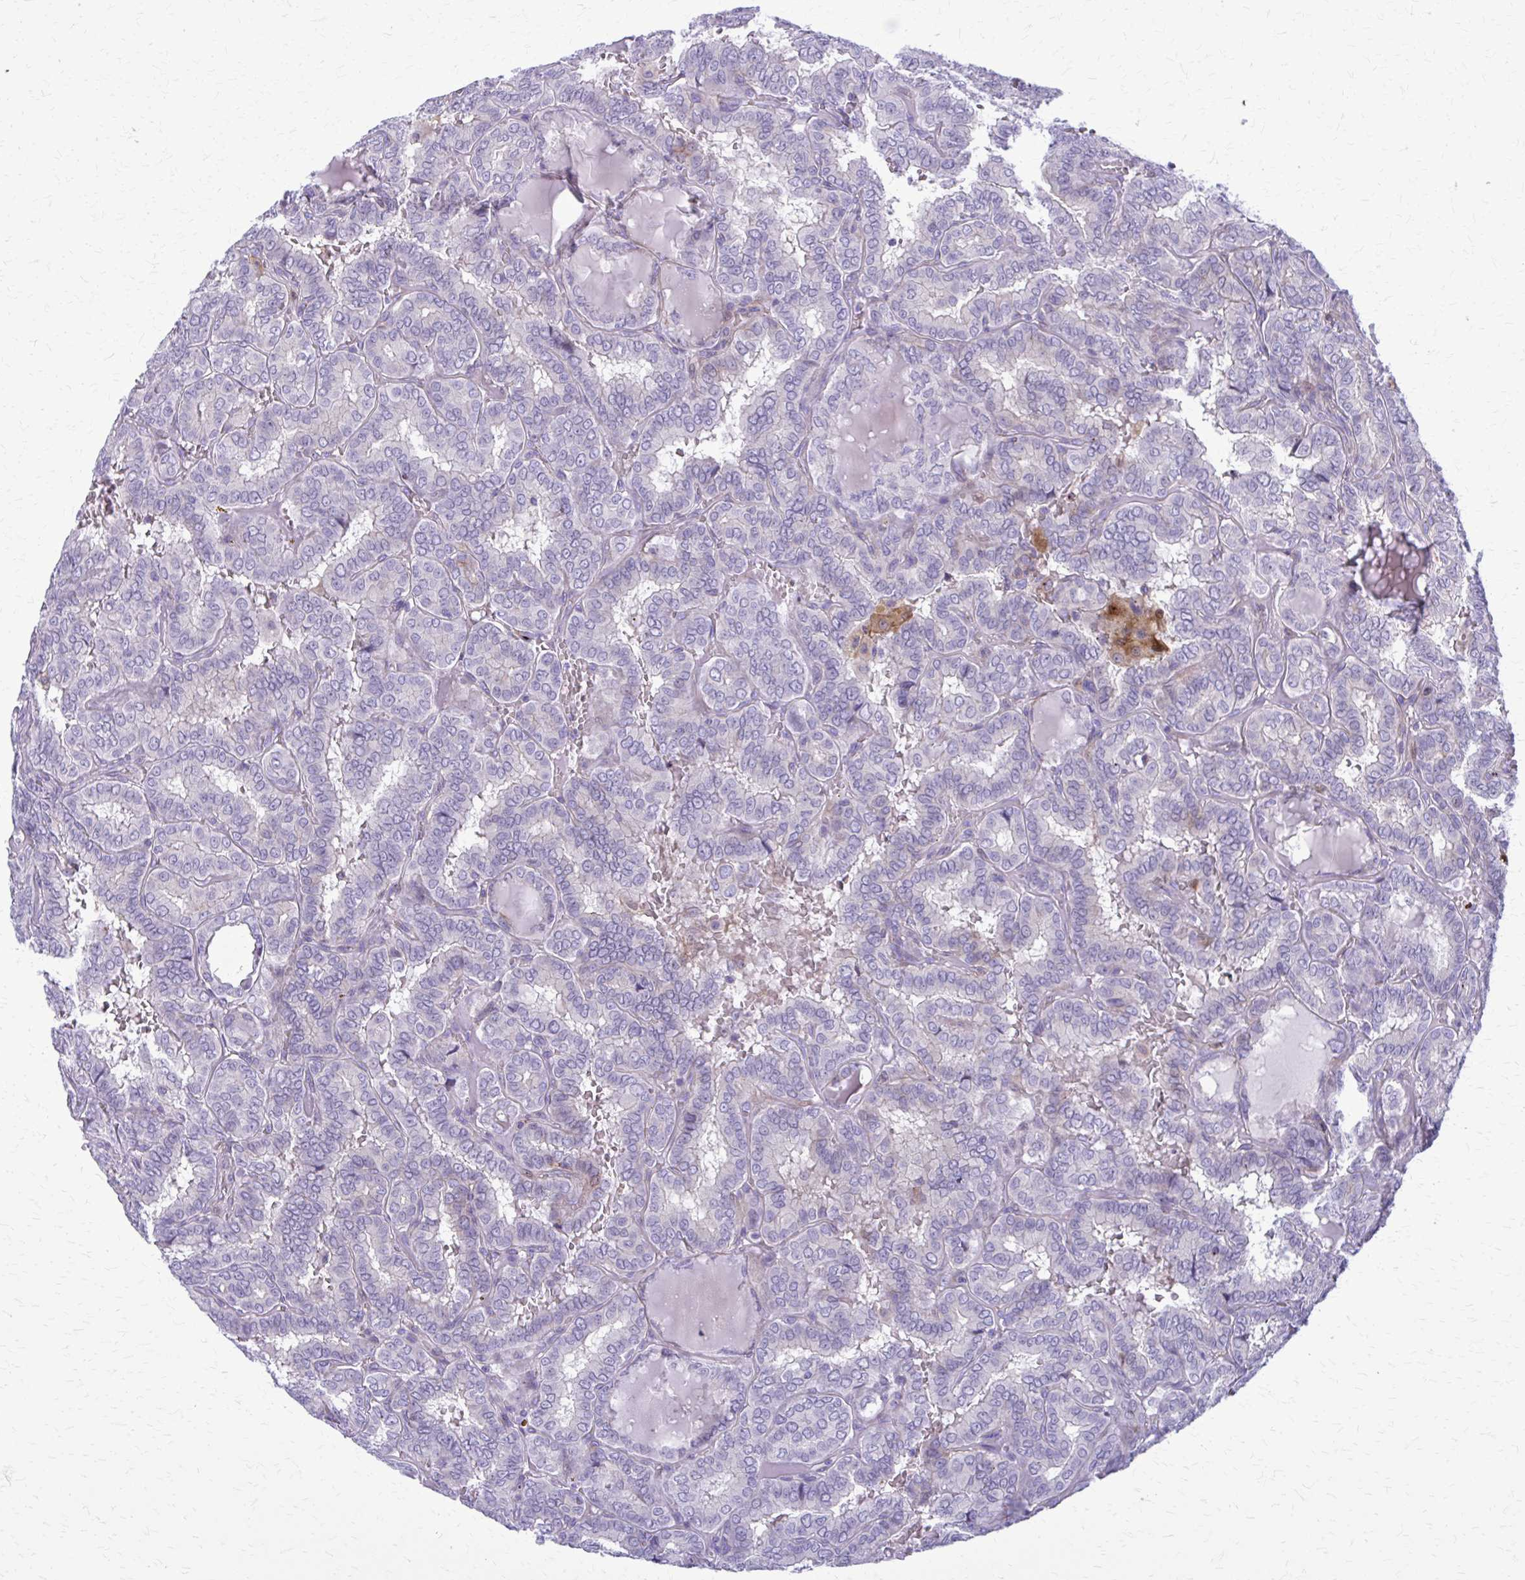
{"staining": {"intensity": "negative", "quantity": "none", "location": "none"}, "tissue": "thyroid cancer", "cell_type": "Tumor cells", "image_type": "cancer", "snomed": [{"axis": "morphology", "description": "Papillary adenocarcinoma, NOS"}, {"axis": "topography", "description": "Thyroid gland"}], "caption": "This is an immunohistochemistry (IHC) photomicrograph of human thyroid cancer (papillary adenocarcinoma). There is no staining in tumor cells.", "gene": "PEDS1", "patient": {"sex": "female", "age": 46}}